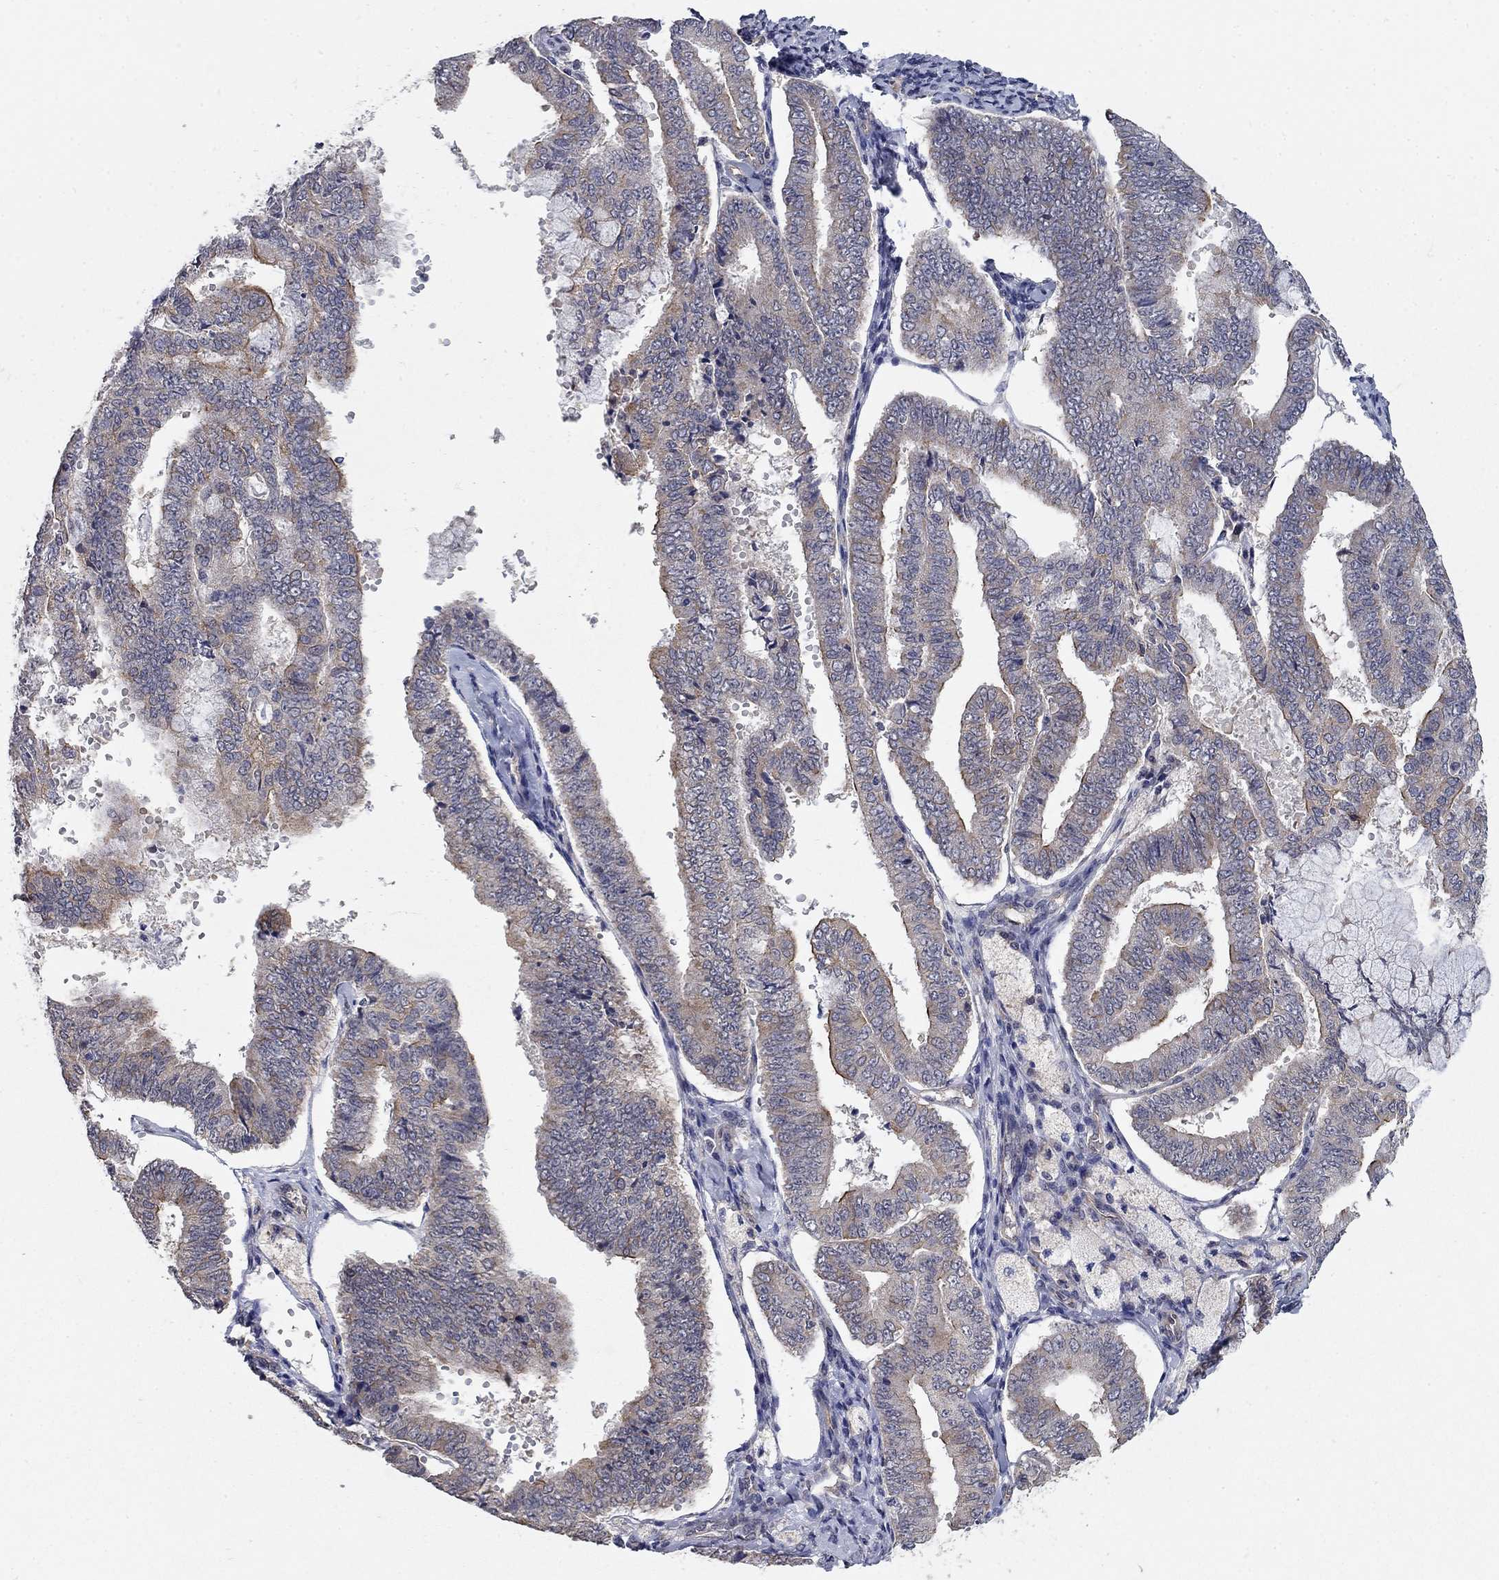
{"staining": {"intensity": "moderate", "quantity": "<25%", "location": "cytoplasmic/membranous"}, "tissue": "endometrial cancer", "cell_type": "Tumor cells", "image_type": "cancer", "snomed": [{"axis": "morphology", "description": "Adenocarcinoma, NOS"}, {"axis": "topography", "description": "Endometrium"}], "caption": "Tumor cells reveal moderate cytoplasmic/membranous positivity in approximately <25% of cells in endometrial cancer. The protein is shown in brown color, while the nuclei are stained blue.", "gene": "WASF3", "patient": {"sex": "female", "age": 63}}